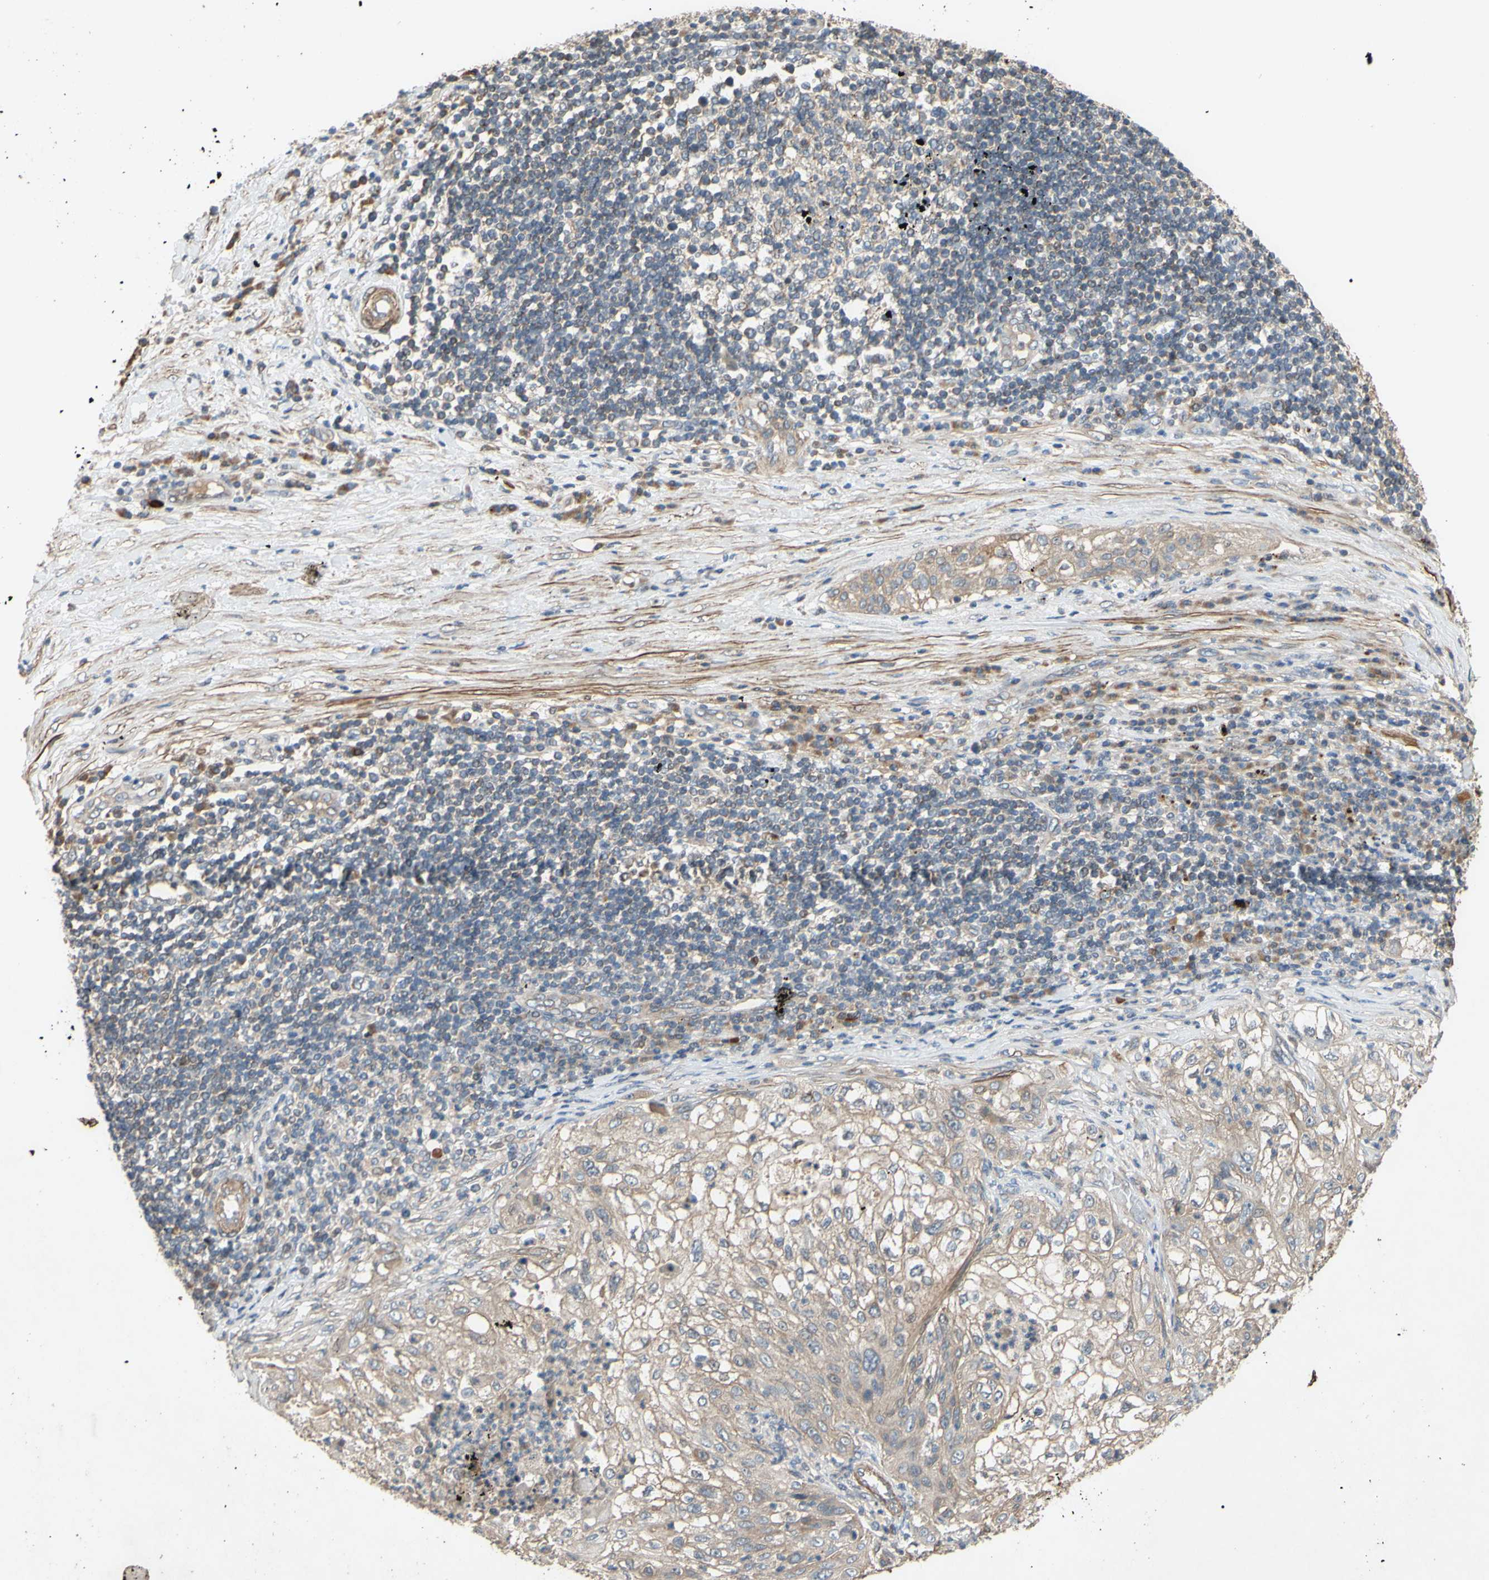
{"staining": {"intensity": "weak", "quantity": ">75%", "location": "cytoplasmic/membranous"}, "tissue": "lung cancer", "cell_type": "Tumor cells", "image_type": "cancer", "snomed": [{"axis": "morphology", "description": "Inflammation, NOS"}, {"axis": "morphology", "description": "Squamous cell carcinoma, NOS"}, {"axis": "topography", "description": "Lymph node"}, {"axis": "topography", "description": "Soft tissue"}, {"axis": "topography", "description": "Lung"}], "caption": "The histopathology image reveals immunohistochemical staining of lung squamous cell carcinoma. There is weak cytoplasmic/membranous positivity is appreciated in approximately >75% of tumor cells.", "gene": "PARD6A", "patient": {"sex": "male", "age": 66}}